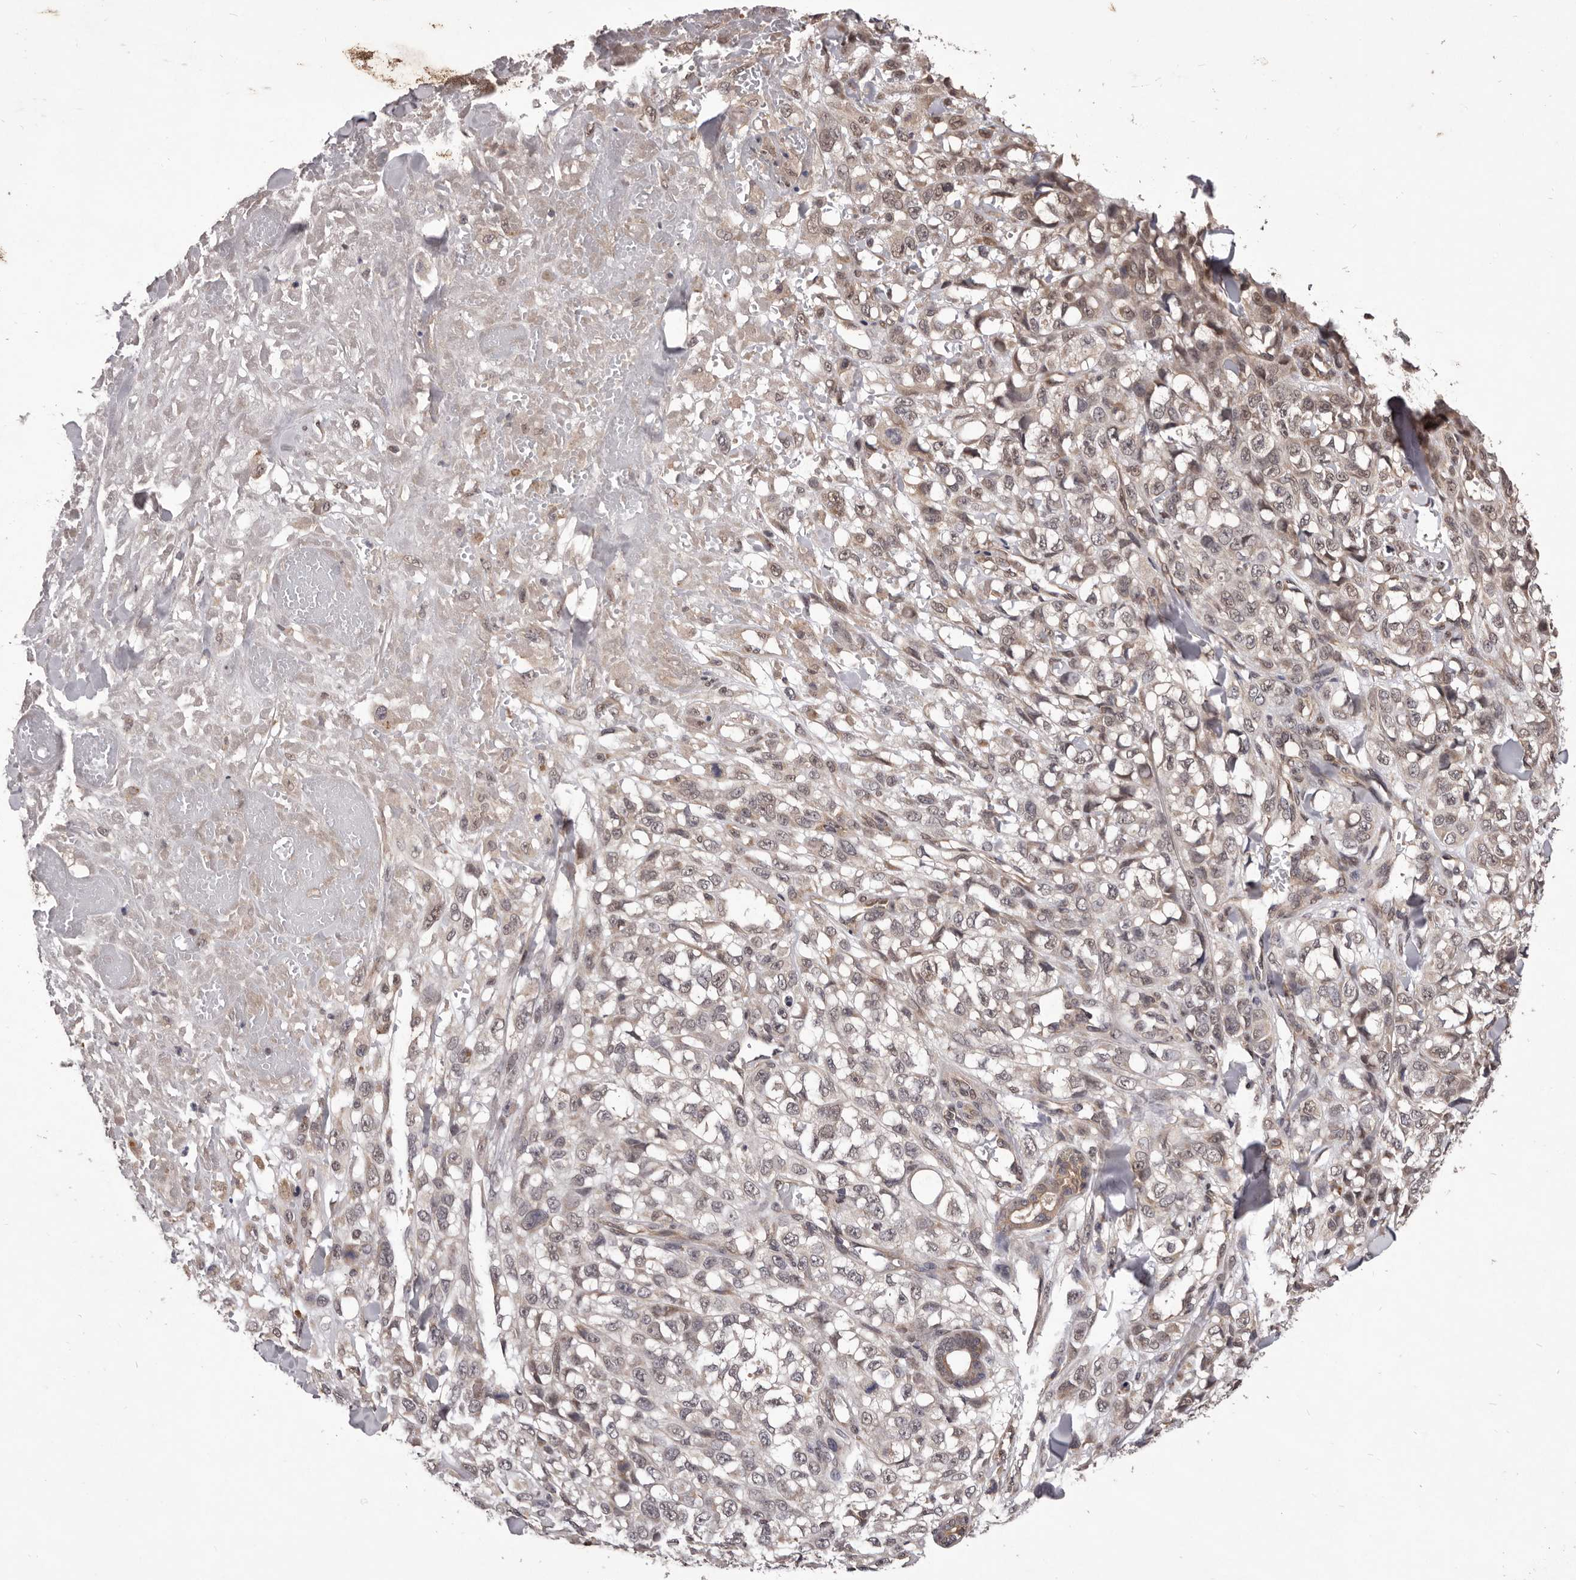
{"staining": {"intensity": "weak", "quantity": "25%-75%", "location": "cytoplasmic/membranous,nuclear"}, "tissue": "melanoma", "cell_type": "Tumor cells", "image_type": "cancer", "snomed": [{"axis": "morphology", "description": "Malignant melanoma, Metastatic site"}, {"axis": "topography", "description": "Skin"}], "caption": "Malignant melanoma (metastatic site) tissue shows weak cytoplasmic/membranous and nuclear expression in about 25%-75% of tumor cells The staining is performed using DAB brown chromogen to label protein expression. The nuclei are counter-stained blue using hematoxylin.", "gene": "CELF3", "patient": {"sex": "female", "age": 72}}